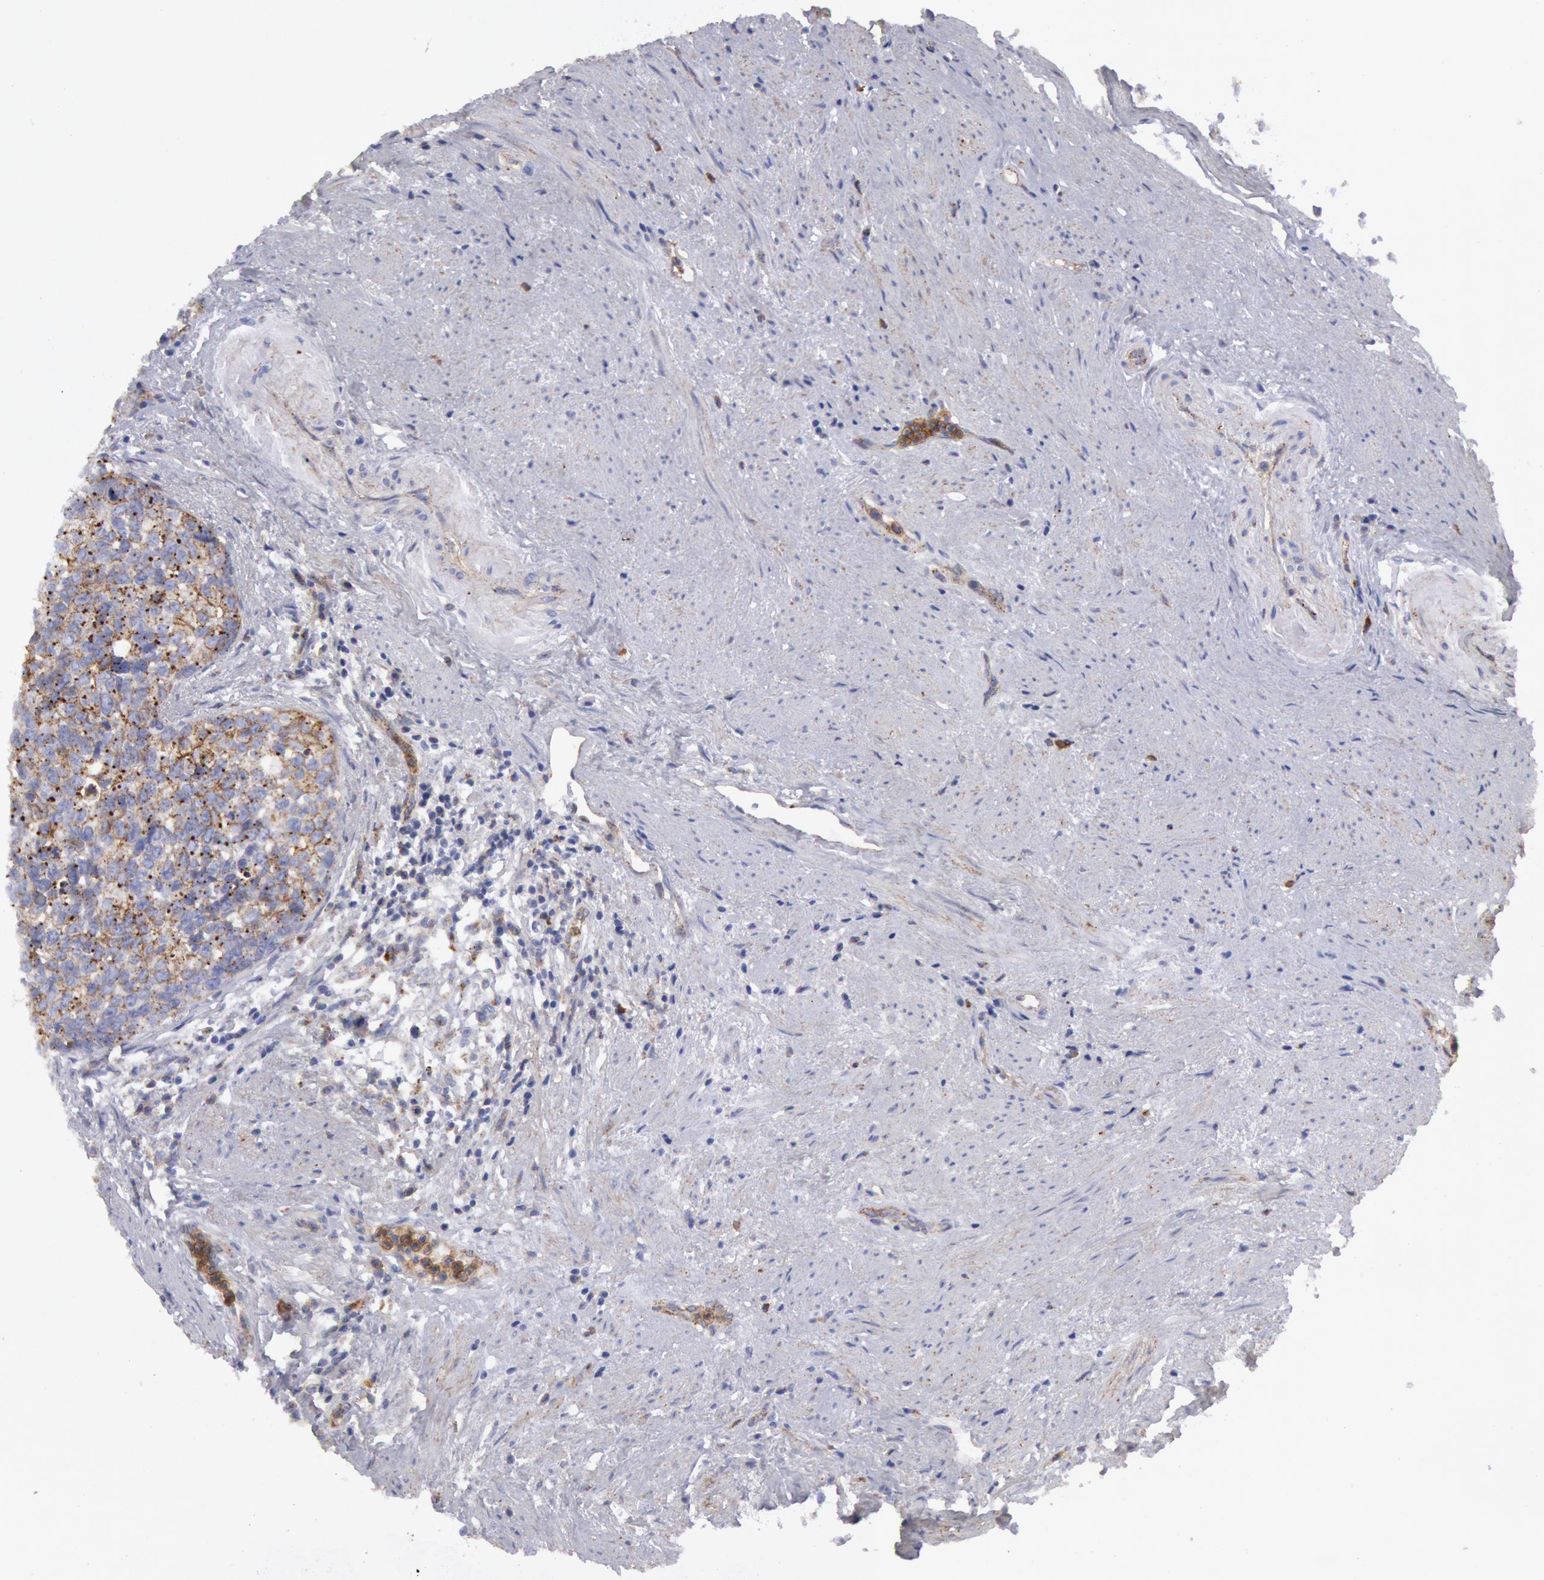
{"staining": {"intensity": "weak", "quantity": "<25%", "location": "cytoplasmic/membranous"}, "tissue": "urothelial cancer", "cell_type": "Tumor cells", "image_type": "cancer", "snomed": [{"axis": "morphology", "description": "Urothelial carcinoma, High grade"}, {"axis": "topography", "description": "Urinary bladder"}], "caption": "Urothelial carcinoma (high-grade) stained for a protein using immunohistochemistry (IHC) exhibits no expression tumor cells.", "gene": "FLOT1", "patient": {"sex": "male", "age": 81}}